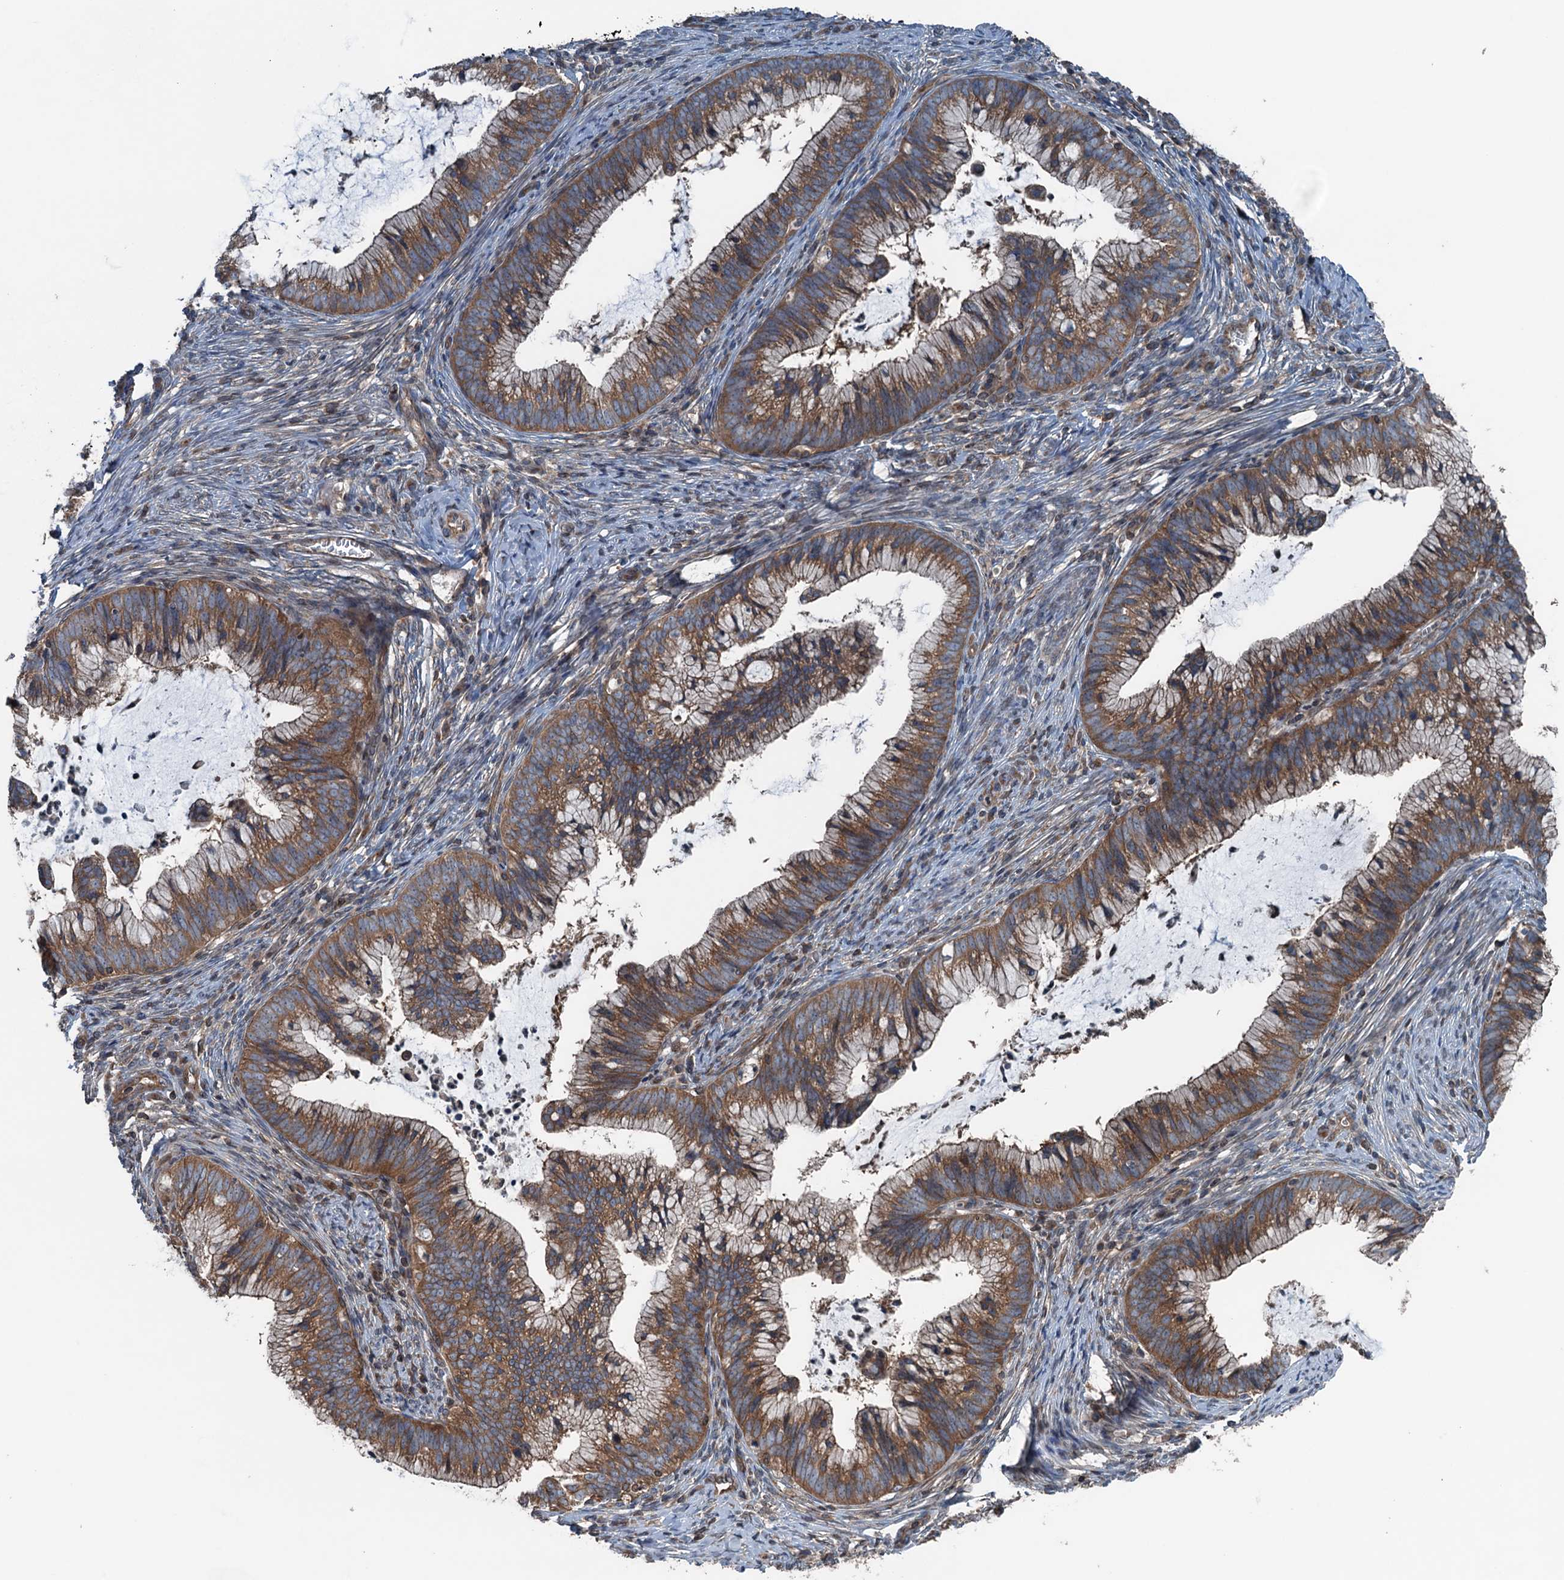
{"staining": {"intensity": "moderate", "quantity": ">75%", "location": "cytoplasmic/membranous"}, "tissue": "cervical cancer", "cell_type": "Tumor cells", "image_type": "cancer", "snomed": [{"axis": "morphology", "description": "Adenocarcinoma, NOS"}, {"axis": "topography", "description": "Cervix"}], "caption": "This micrograph shows adenocarcinoma (cervical) stained with IHC to label a protein in brown. The cytoplasmic/membranous of tumor cells show moderate positivity for the protein. Nuclei are counter-stained blue.", "gene": "TRAPPC8", "patient": {"sex": "female", "age": 36}}